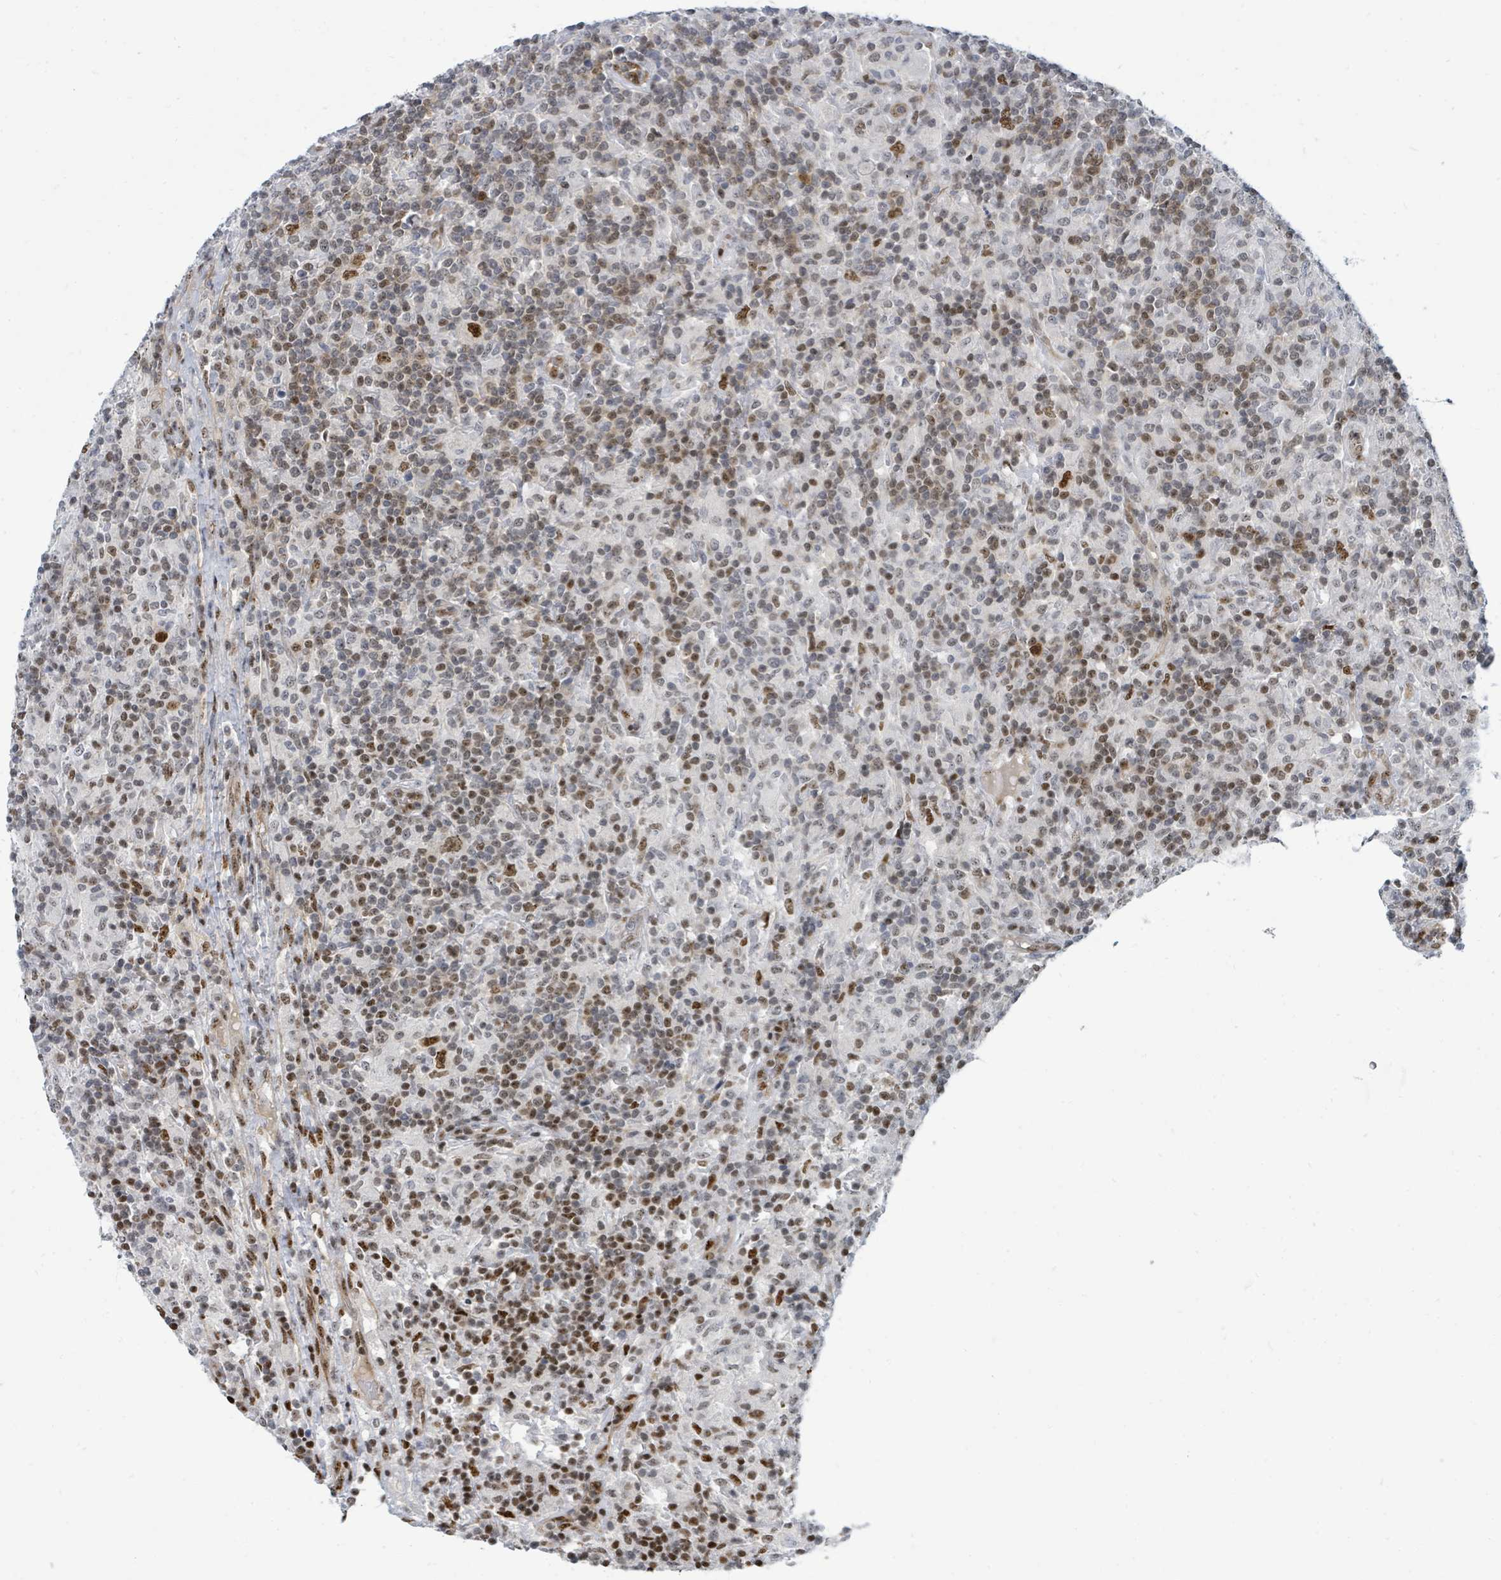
{"staining": {"intensity": "moderate", "quantity": ">75%", "location": "nuclear"}, "tissue": "lymphoma", "cell_type": "Tumor cells", "image_type": "cancer", "snomed": [{"axis": "morphology", "description": "Hodgkin's disease, NOS"}, {"axis": "topography", "description": "Lymph node"}], "caption": "Immunohistochemical staining of lymphoma shows medium levels of moderate nuclear protein staining in about >75% of tumor cells.", "gene": "SUMO4", "patient": {"sex": "male", "age": 70}}